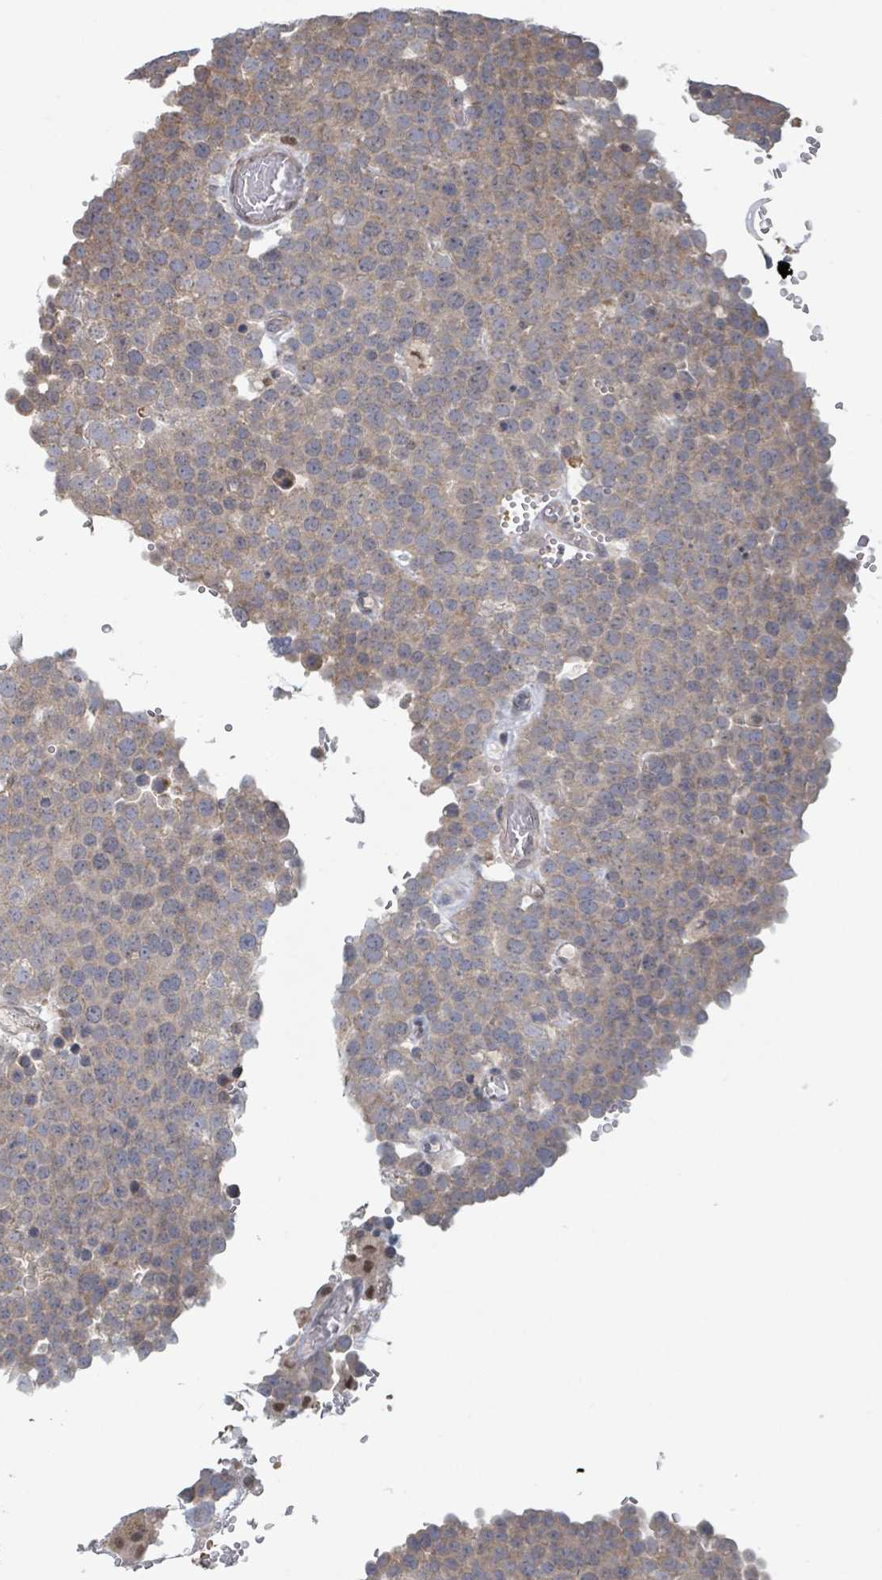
{"staining": {"intensity": "weak", "quantity": "25%-75%", "location": "cytoplasmic/membranous"}, "tissue": "testis cancer", "cell_type": "Tumor cells", "image_type": "cancer", "snomed": [{"axis": "morphology", "description": "Normal tissue, NOS"}, {"axis": "morphology", "description": "Seminoma, NOS"}, {"axis": "topography", "description": "Testis"}], "caption": "Weak cytoplasmic/membranous protein positivity is identified in about 25%-75% of tumor cells in seminoma (testis).", "gene": "HIVEP1", "patient": {"sex": "male", "age": 71}}